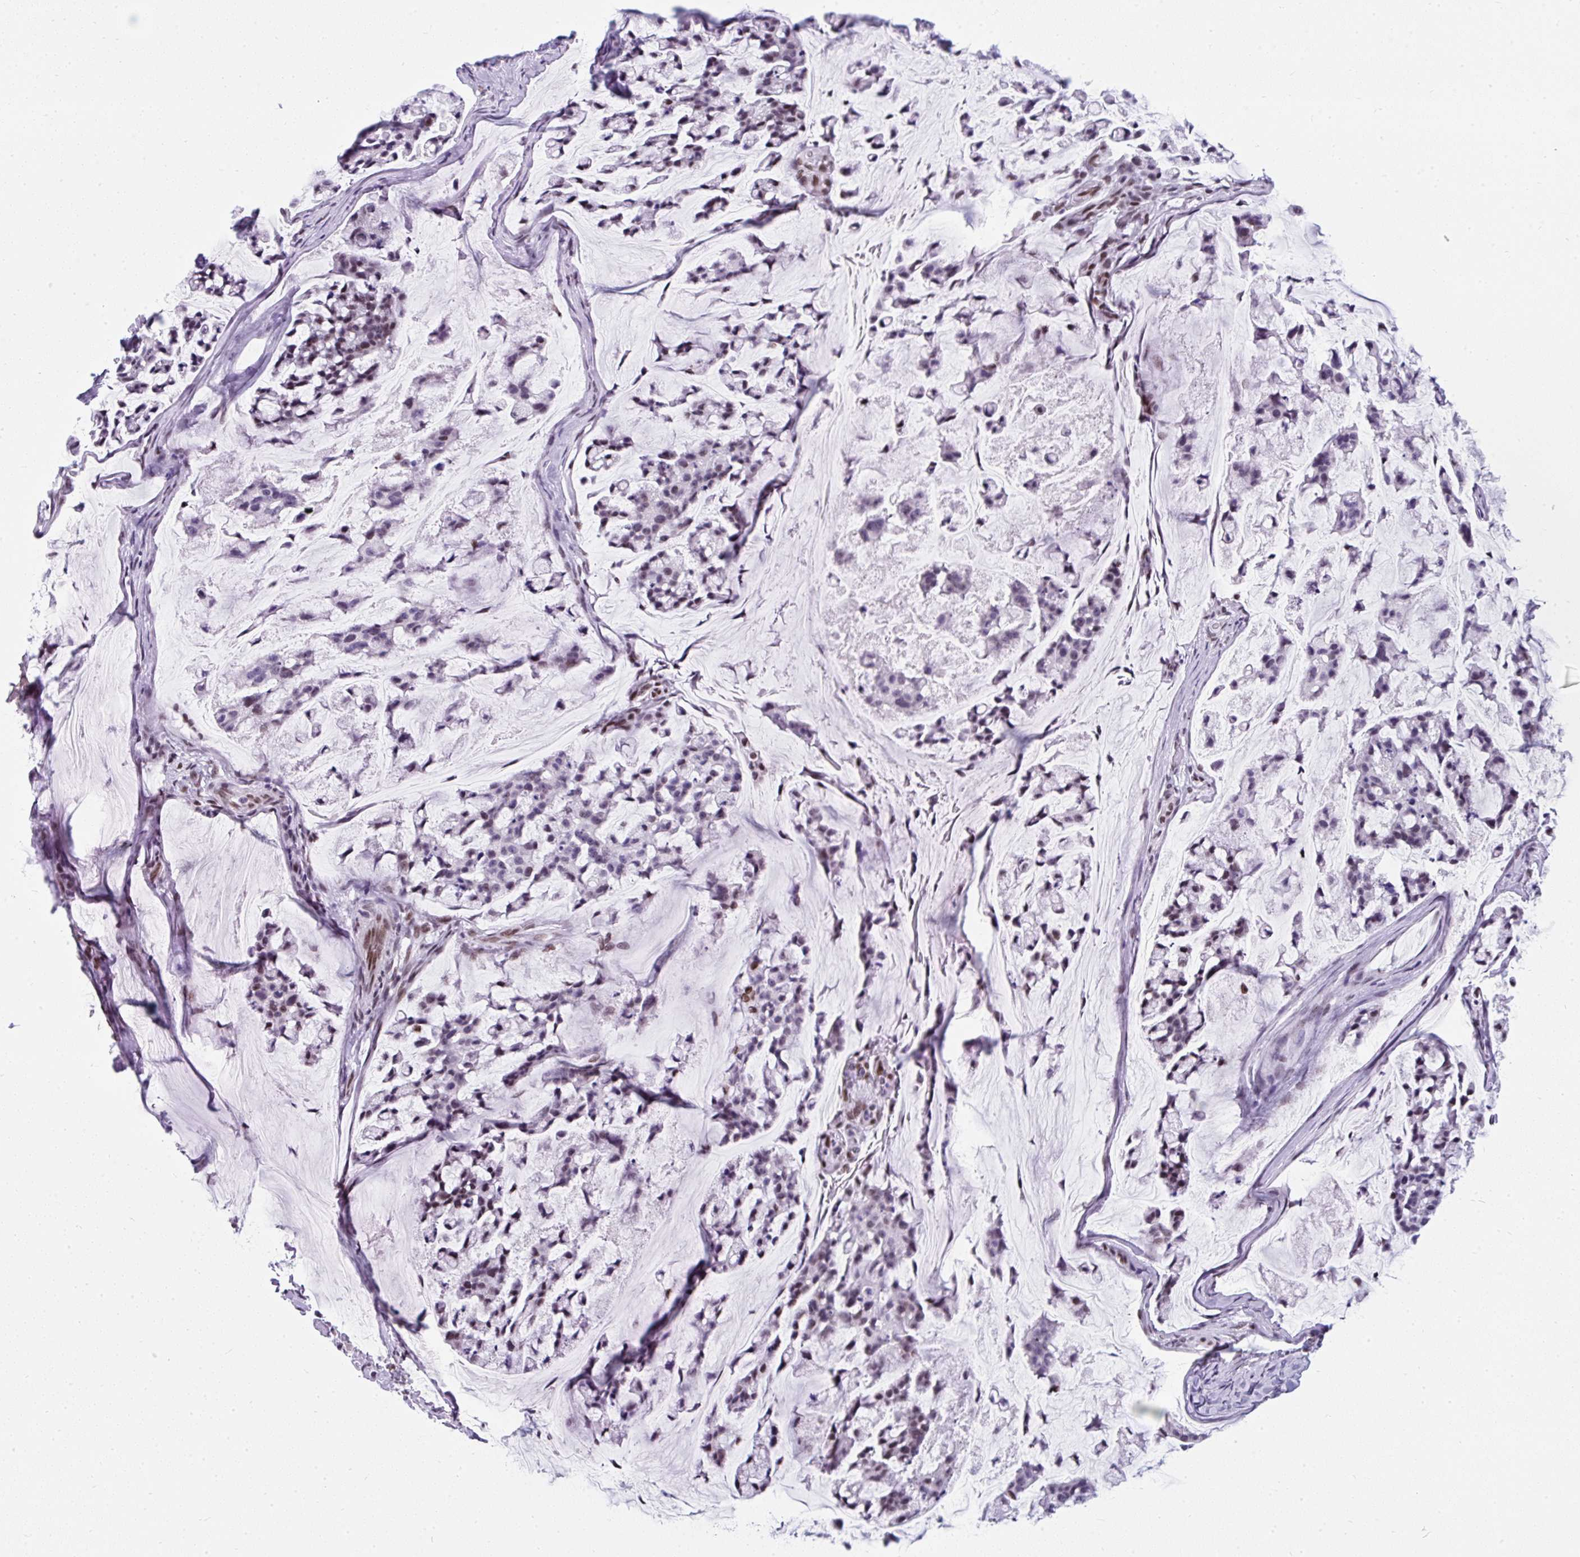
{"staining": {"intensity": "negative", "quantity": "none", "location": "none"}, "tissue": "stomach cancer", "cell_type": "Tumor cells", "image_type": "cancer", "snomed": [{"axis": "morphology", "description": "Adenocarcinoma, NOS"}, {"axis": "topography", "description": "Stomach, lower"}], "caption": "IHC histopathology image of stomach cancer (adenocarcinoma) stained for a protein (brown), which demonstrates no expression in tumor cells.", "gene": "PLCXD2", "patient": {"sex": "male", "age": 67}}